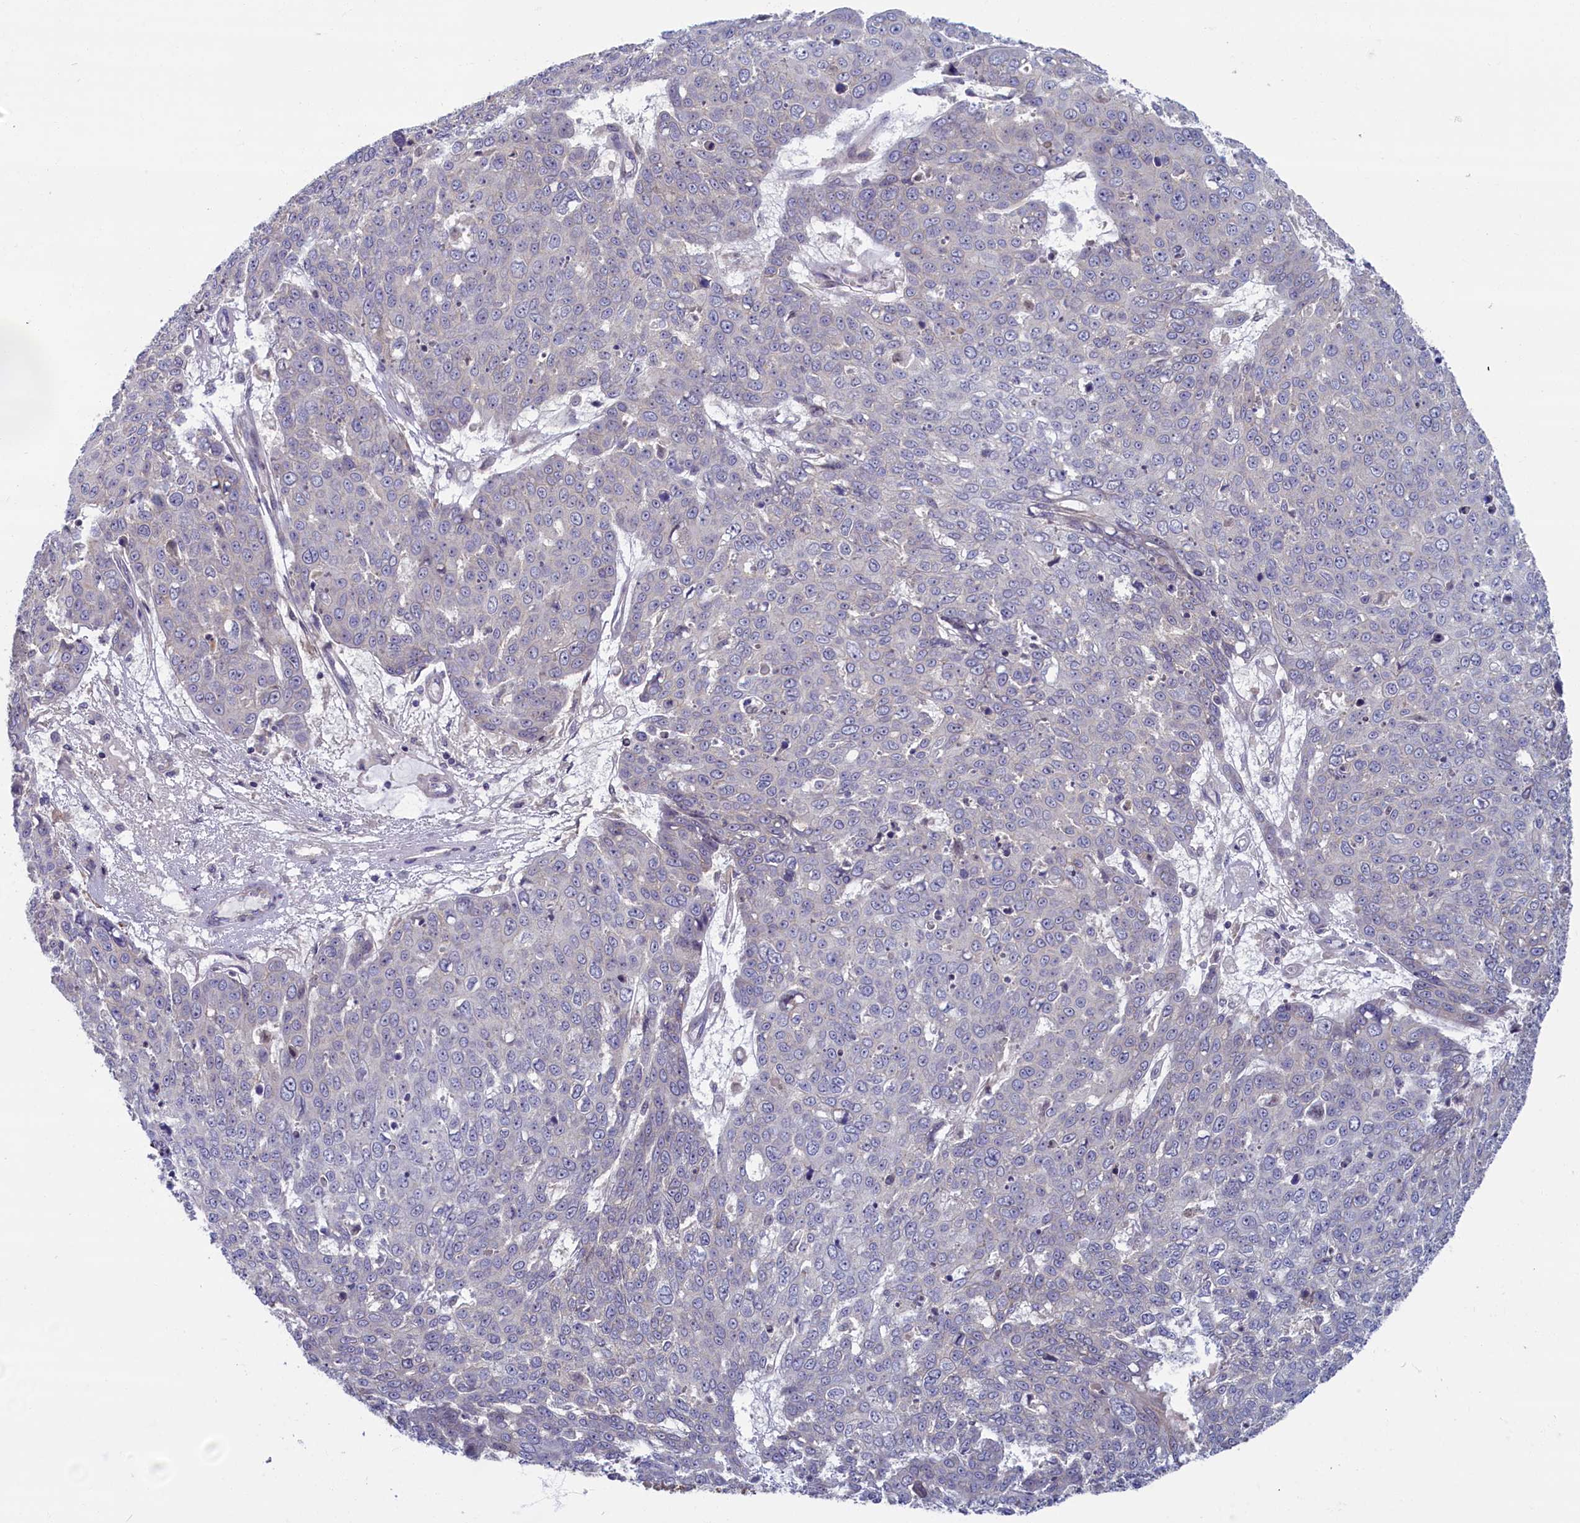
{"staining": {"intensity": "weak", "quantity": "<25%", "location": "cytoplasmic/membranous"}, "tissue": "skin cancer", "cell_type": "Tumor cells", "image_type": "cancer", "snomed": [{"axis": "morphology", "description": "Normal tissue, NOS"}, {"axis": "morphology", "description": "Squamous cell carcinoma, NOS"}, {"axis": "topography", "description": "Skin"}], "caption": "Micrograph shows no significant protein positivity in tumor cells of squamous cell carcinoma (skin).", "gene": "TRPM4", "patient": {"sex": "male", "age": 72}}